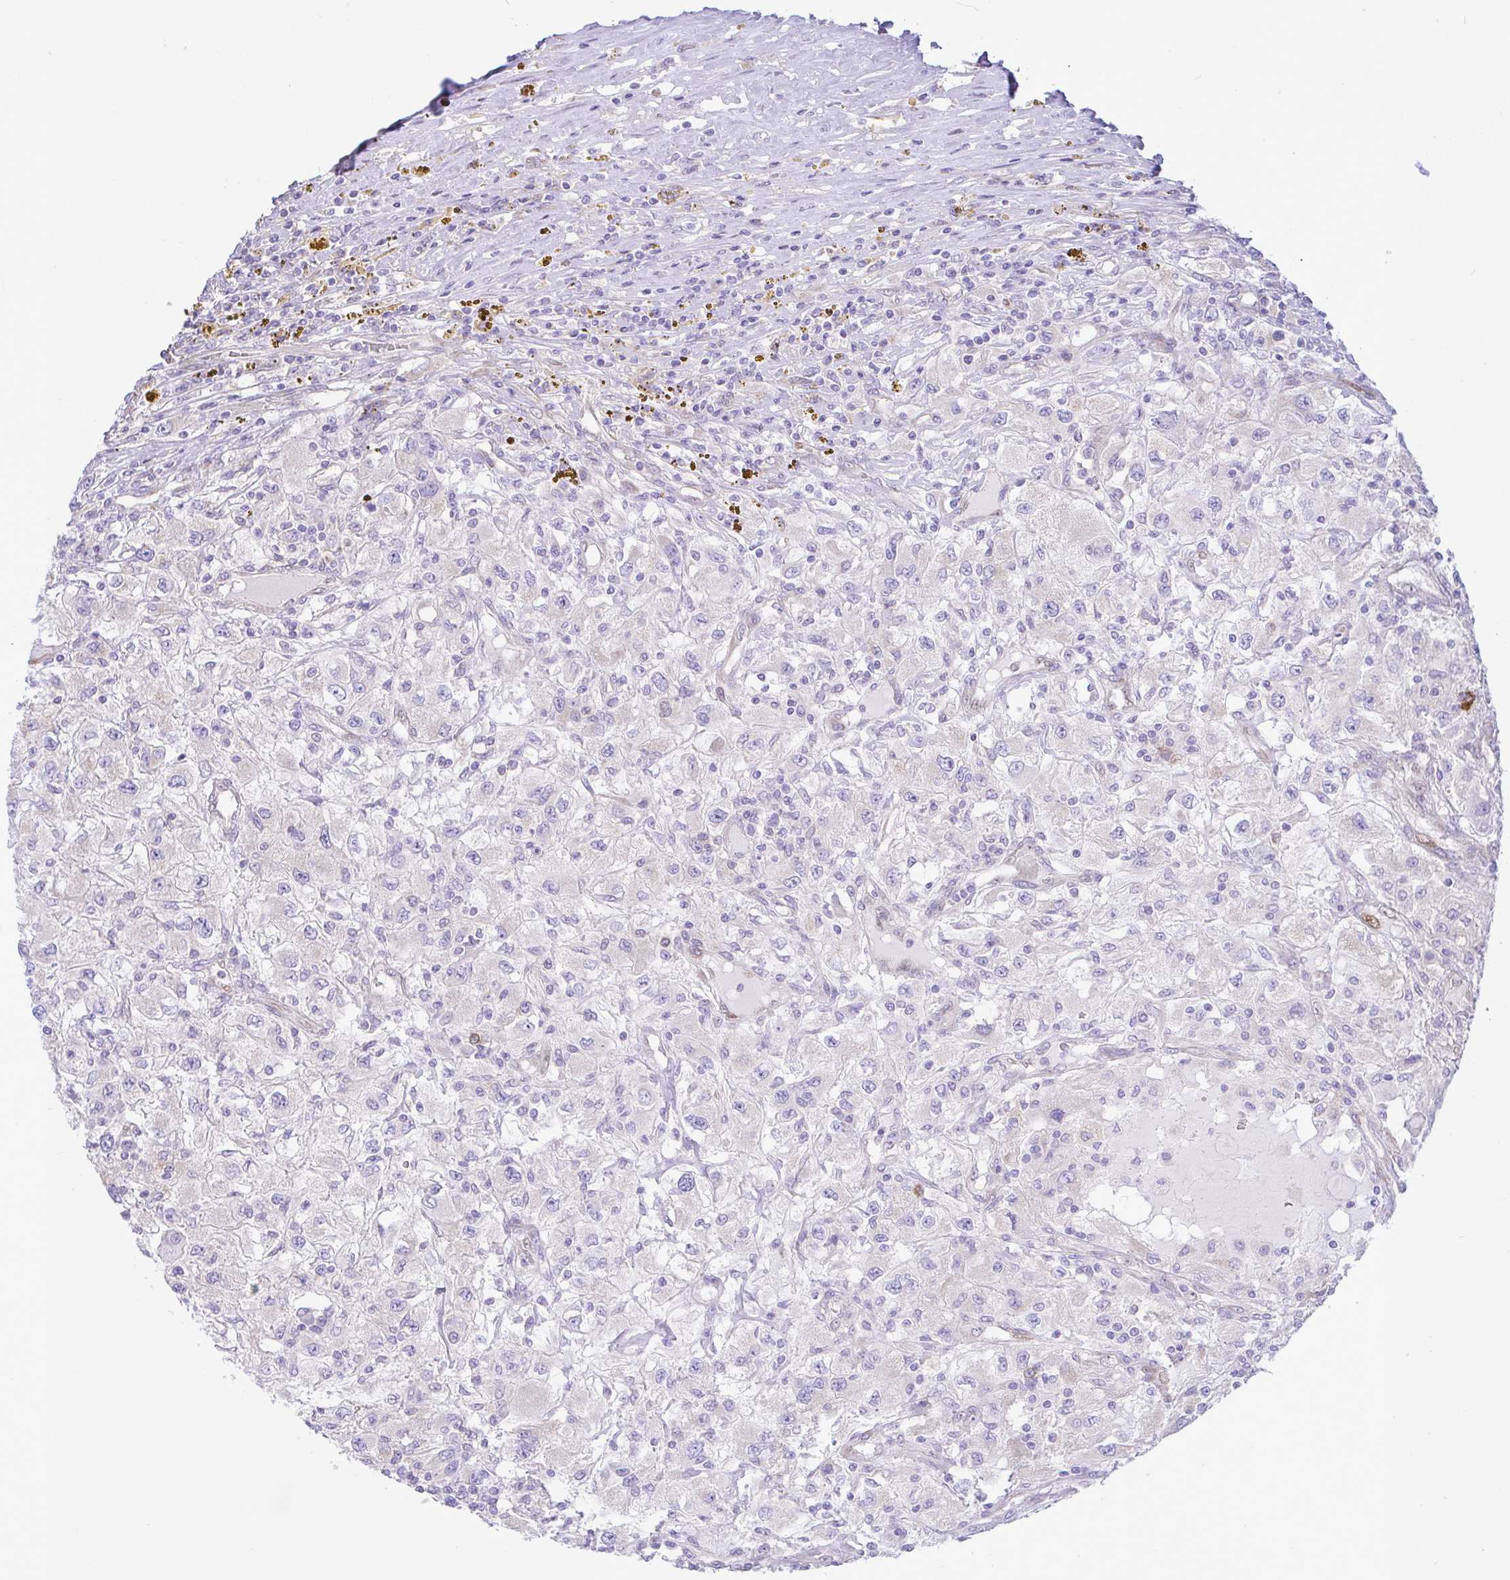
{"staining": {"intensity": "negative", "quantity": "none", "location": "none"}, "tissue": "renal cancer", "cell_type": "Tumor cells", "image_type": "cancer", "snomed": [{"axis": "morphology", "description": "Adenocarcinoma, NOS"}, {"axis": "topography", "description": "Kidney"}], "caption": "Renal cancer (adenocarcinoma) was stained to show a protein in brown. There is no significant expression in tumor cells.", "gene": "EEF1A2", "patient": {"sex": "female", "age": 67}}